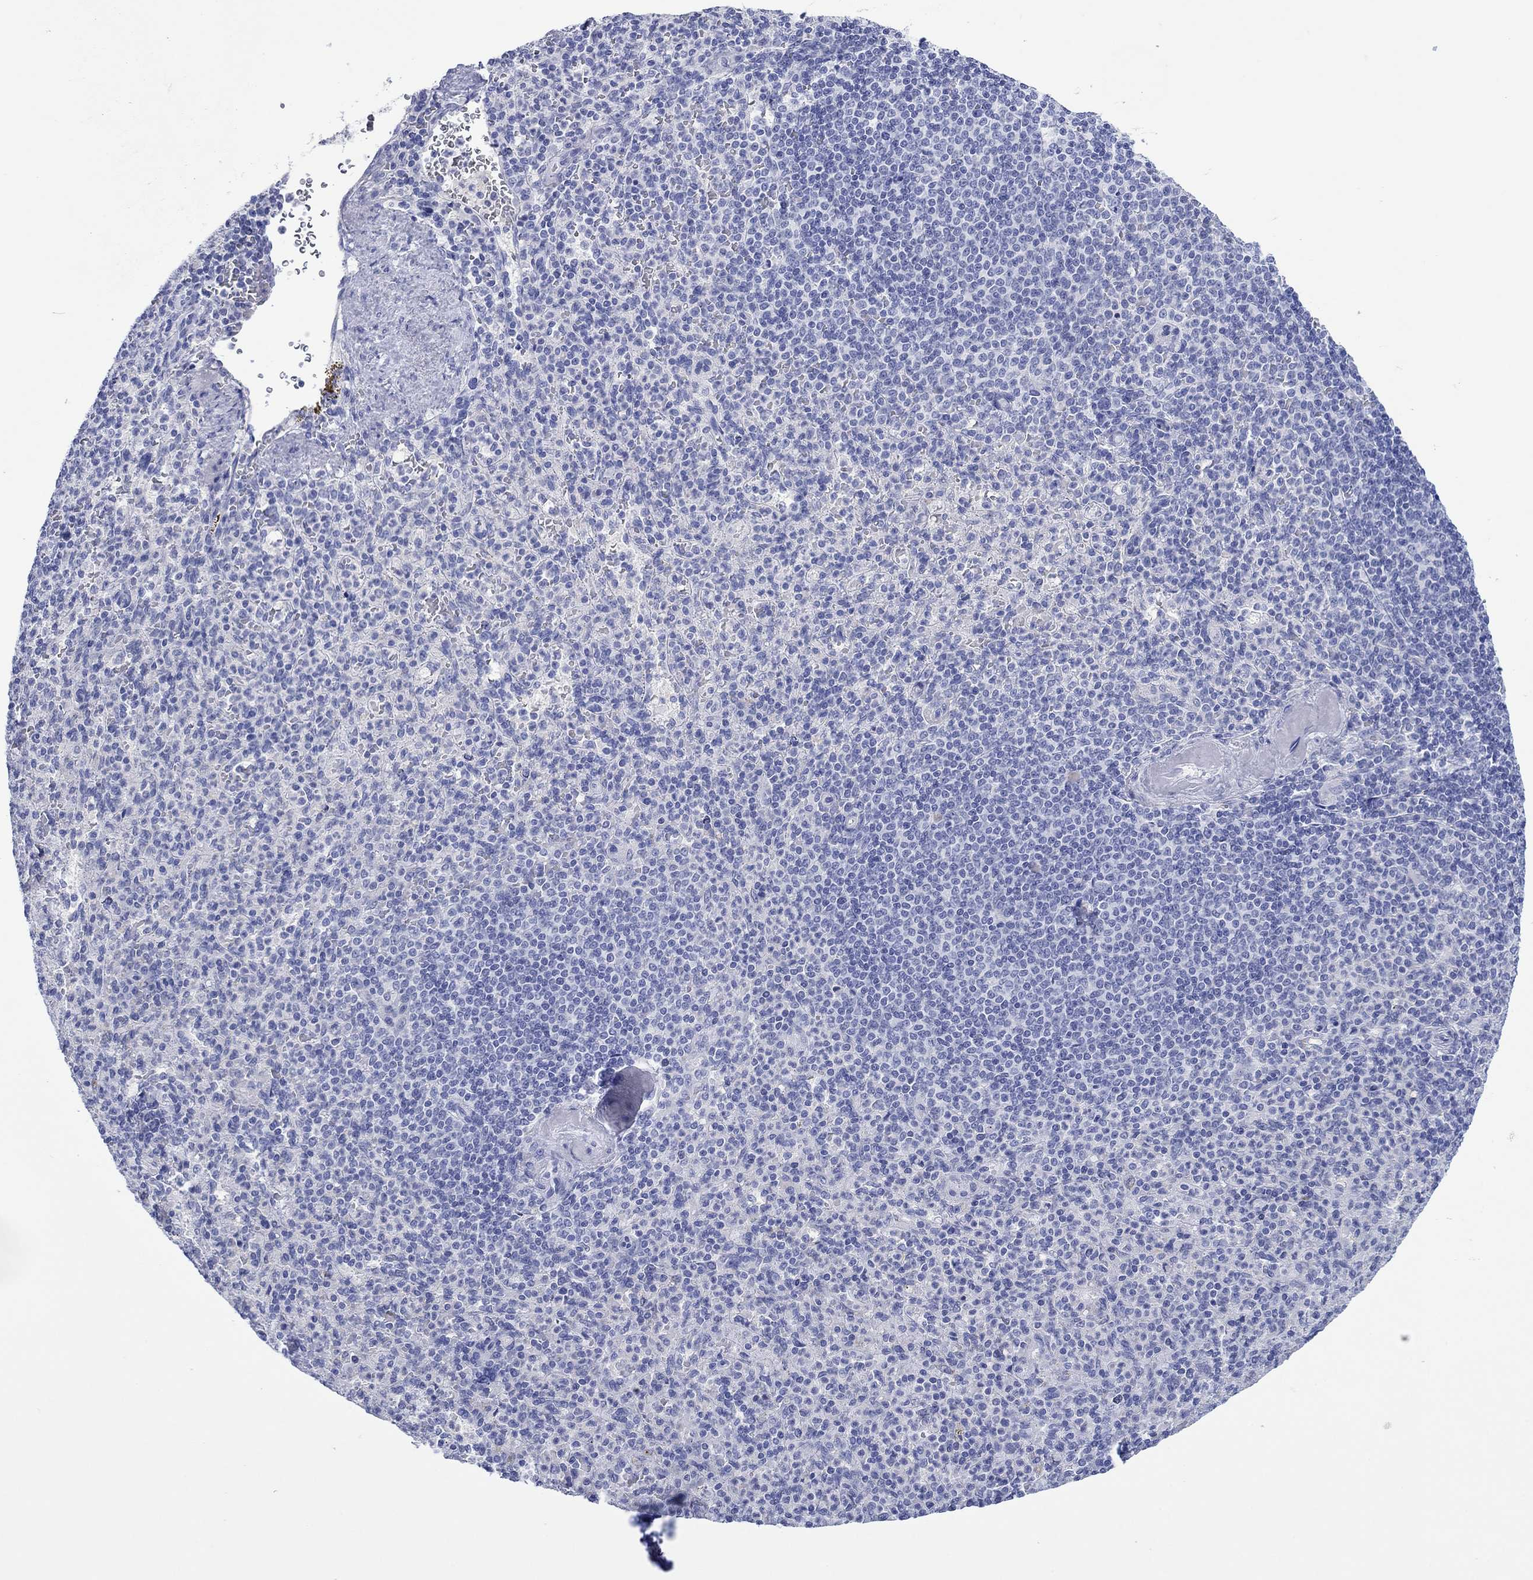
{"staining": {"intensity": "negative", "quantity": "none", "location": "none"}, "tissue": "spleen", "cell_type": "Cells in red pulp", "image_type": "normal", "snomed": [{"axis": "morphology", "description": "Normal tissue, NOS"}, {"axis": "topography", "description": "Spleen"}], "caption": "A histopathology image of human spleen is negative for staining in cells in red pulp. (Brightfield microscopy of DAB (3,3'-diaminobenzidine) IHC at high magnification).", "gene": "MLANA", "patient": {"sex": "female", "age": 74}}